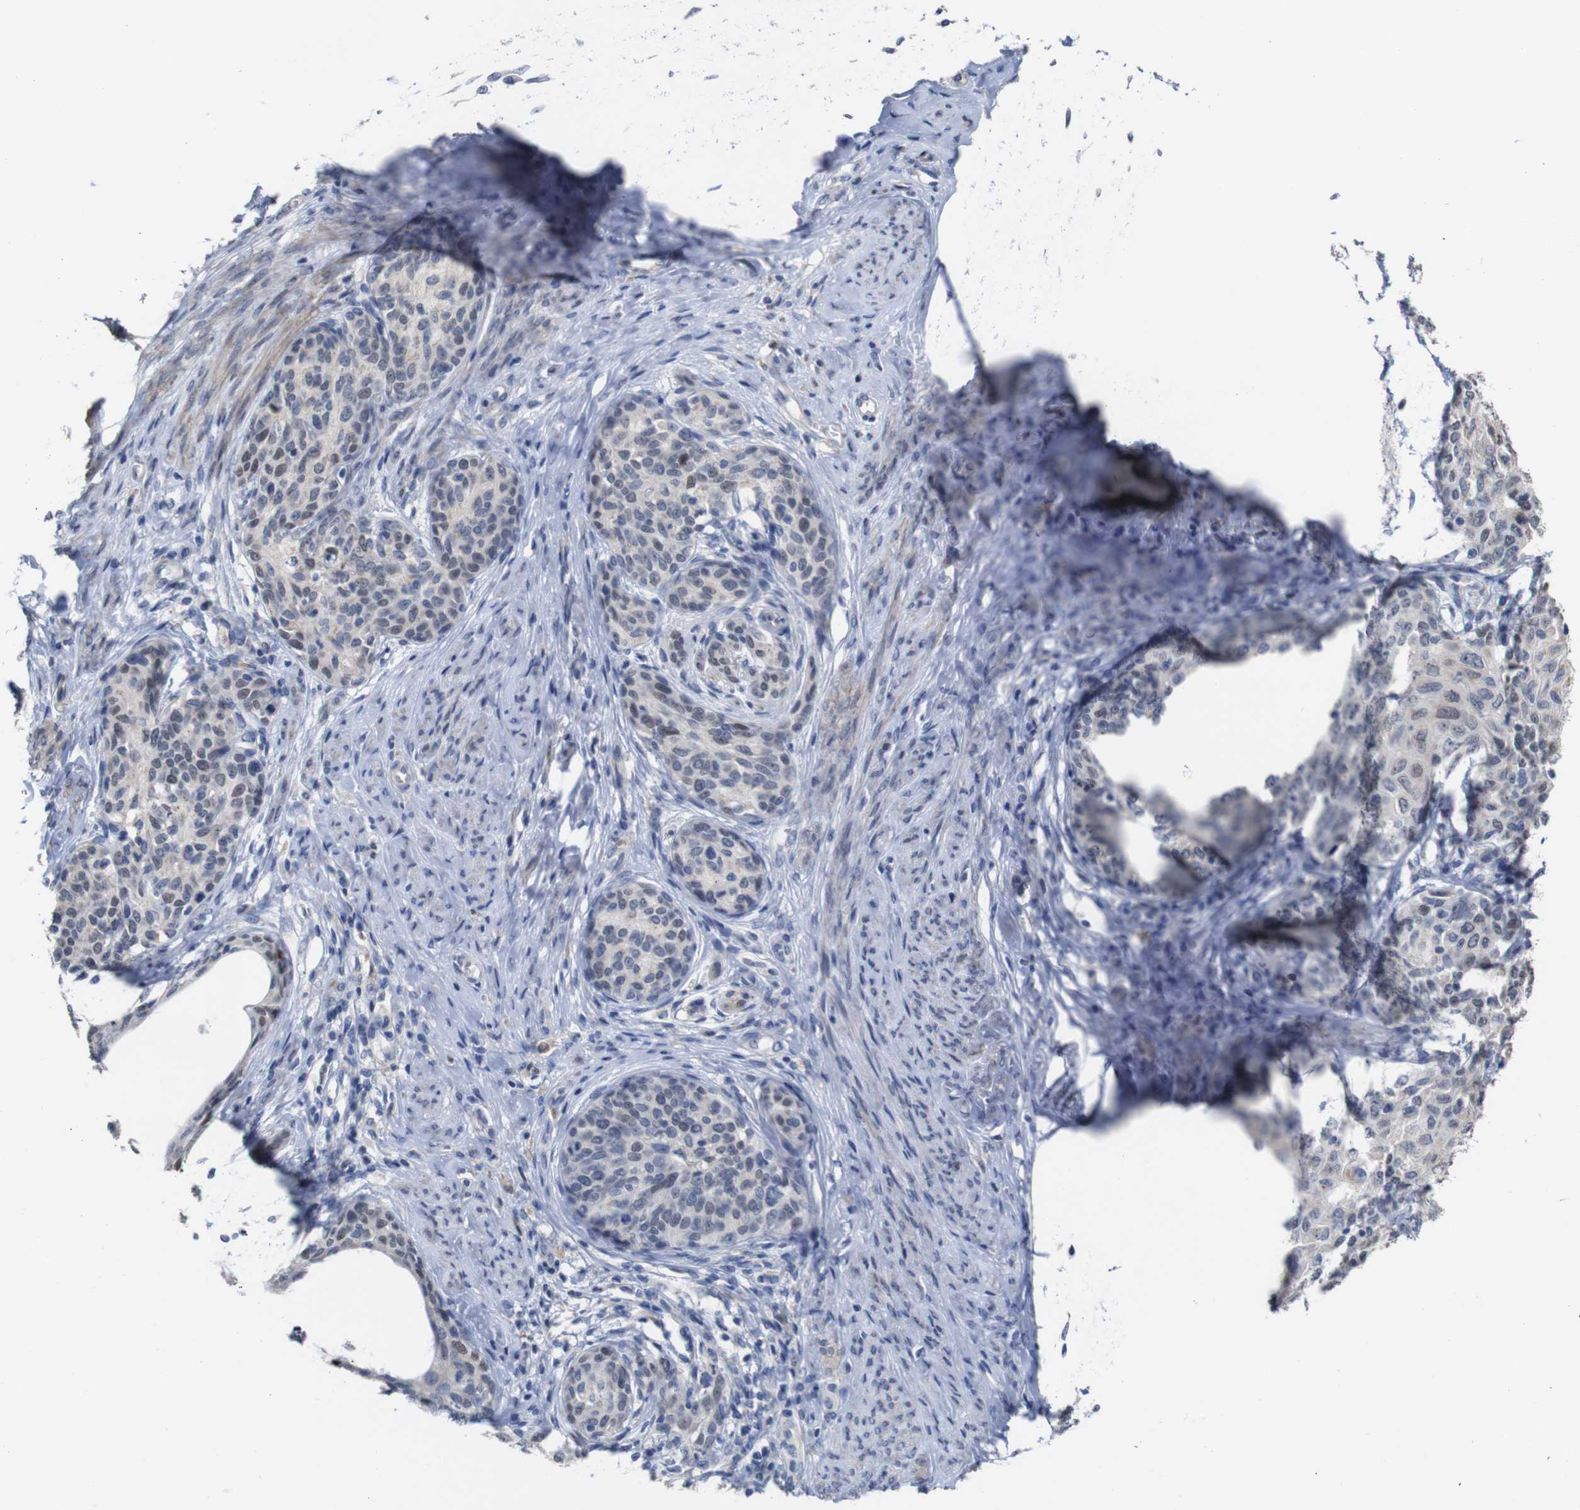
{"staining": {"intensity": "weak", "quantity": "<25%", "location": "nuclear"}, "tissue": "cervical cancer", "cell_type": "Tumor cells", "image_type": "cancer", "snomed": [{"axis": "morphology", "description": "Squamous cell carcinoma, NOS"}, {"axis": "morphology", "description": "Adenocarcinoma, NOS"}, {"axis": "topography", "description": "Cervix"}], "caption": "Tumor cells show no significant protein staining in cervical cancer (squamous cell carcinoma).", "gene": "TCEAL9", "patient": {"sex": "female", "age": 52}}